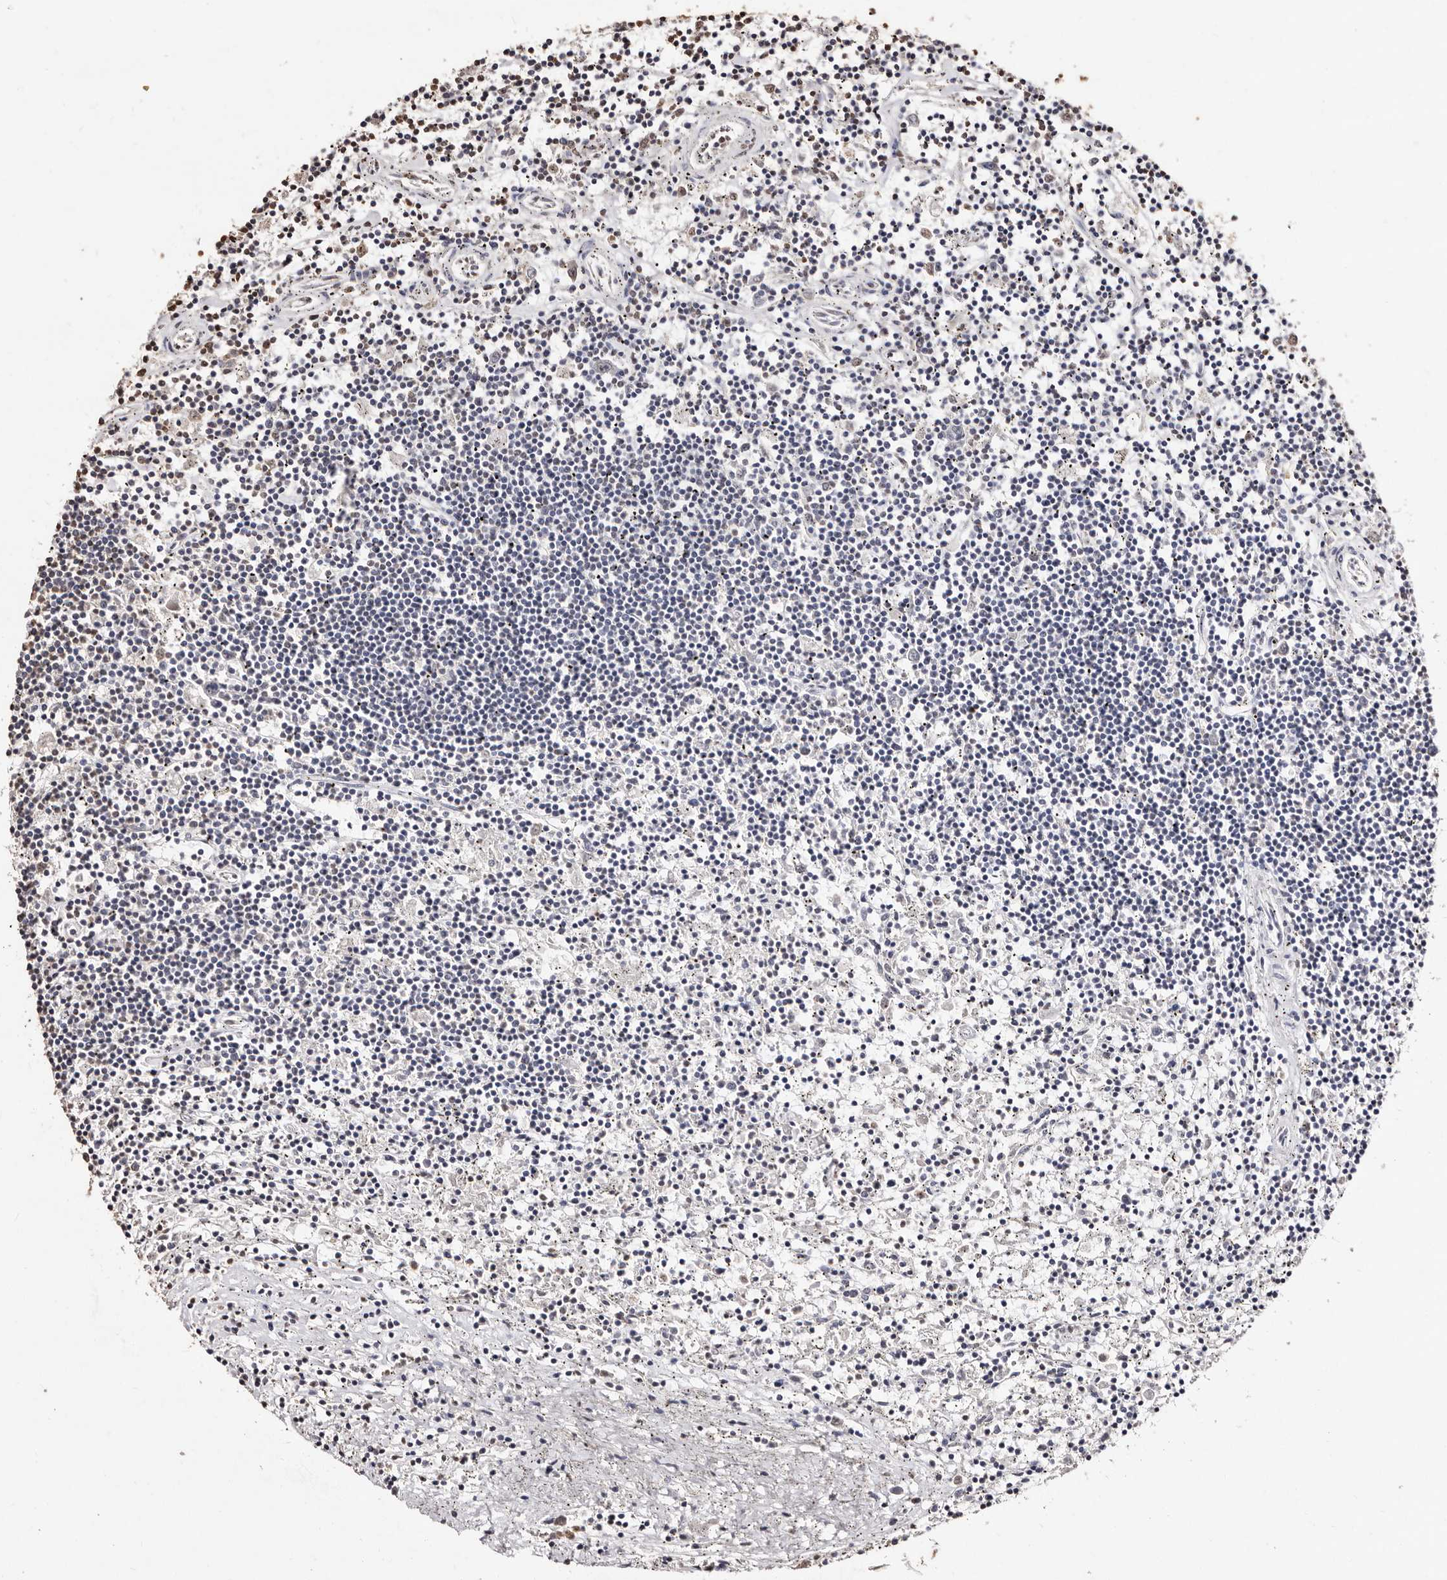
{"staining": {"intensity": "negative", "quantity": "none", "location": "none"}, "tissue": "lymphoma", "cell_type": "Tumor cells", "image_type": "cancer", "snomed": [{"axis": "morphology", "description": "Malignant lymphoma, non-Hodgkin's type, Low grade"}, {"axis": "topography", "description": "Spleen"}], "caption": "The IHC histopathology image has no significant staining in tumor cells of lymphoma tissue. Nuclei are stained in blue.", "gene": "ERBB4", "patient": {"sex": "male", "age": 76}}